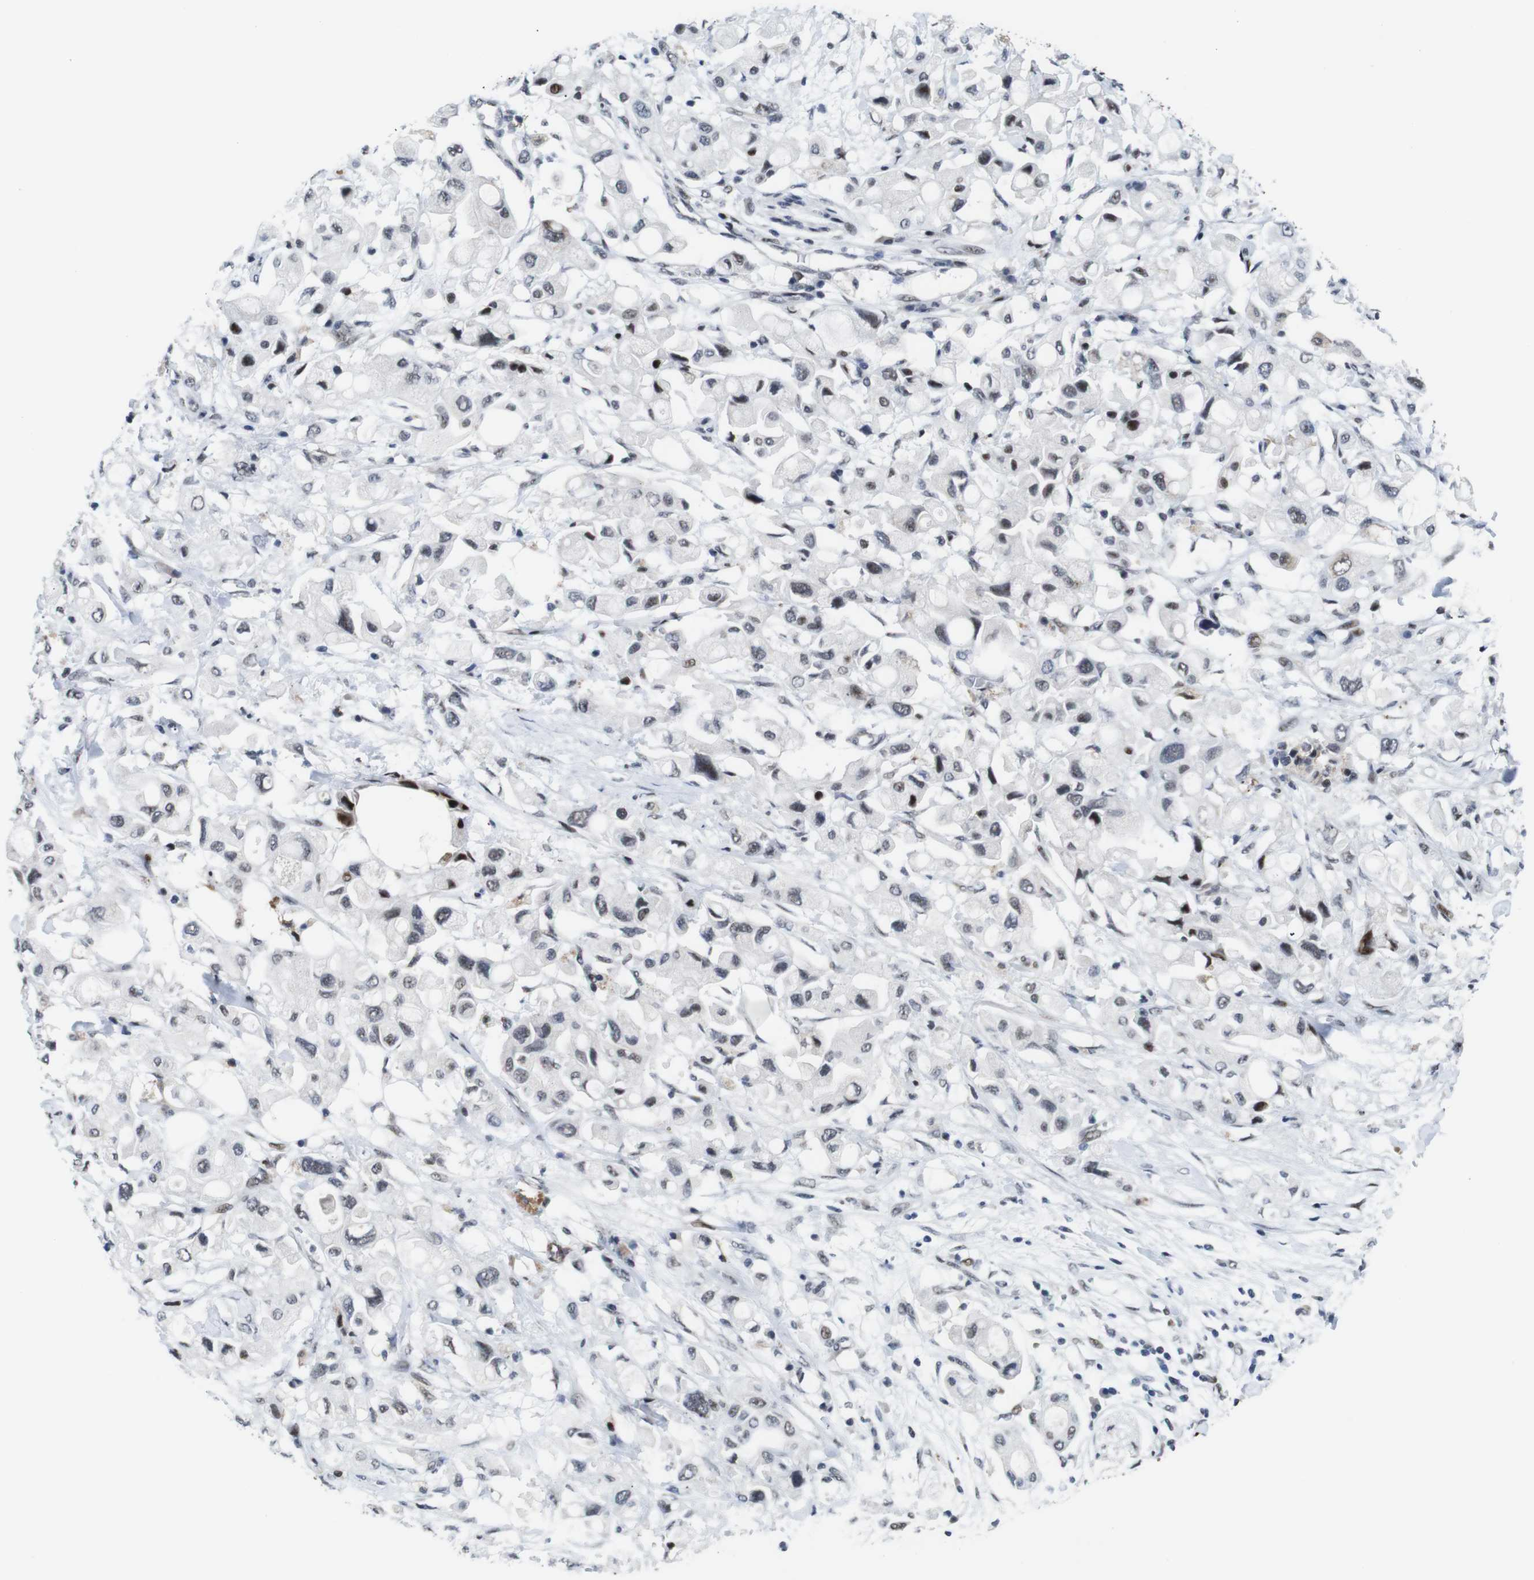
{"staining": {"intensity": "weak", "quantity": "<25%", "location": "nuclear"}, "tissue": "pancreatic cancer", "cell_type": "Tumor cells", "image_type": "cancer", "snomed": [{"axis": "morphology", "description": "Adenocarcinoma, NOS"}, {"axis": "topography", "description": "Pancreas"}], "caption": "Protein analysis of pancreatic adenocarcinoma exhibits no significant expression in tumor cells.", "gene": "EIF4G1", "patient": {"sex": "female", "age": 56}}